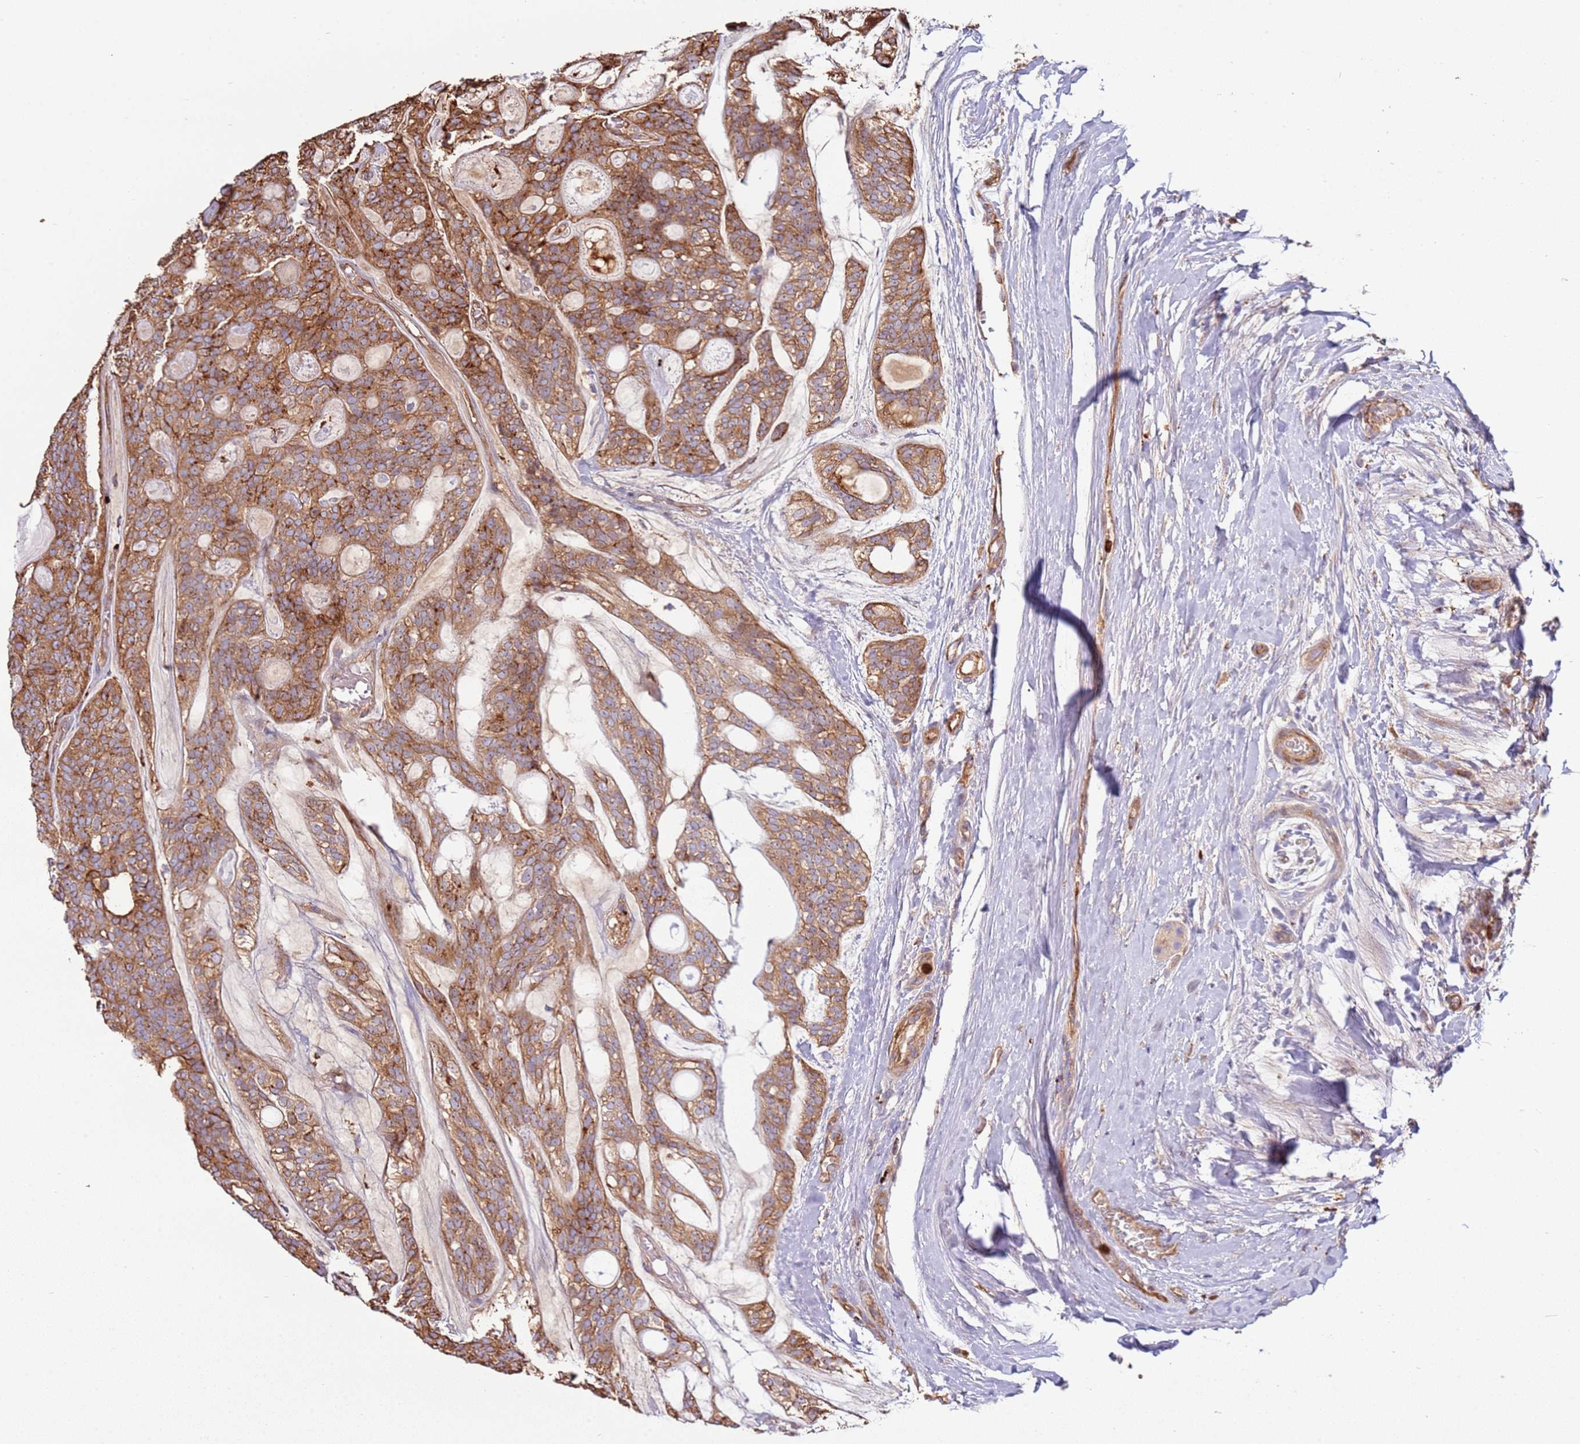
{"staining": {"intensity": "moderate", "quantity": ">75%", "location": "cytoplasmic/membranous"}, "tissue": "head and neck cancer", "cell_type": "Tumor cells", "image_type": "cancer", "snomed": [{"axis": "morphology", "description": "Adenocarcinoma, NOS"}, {"axis": "topography", "description": "Head-Neck"}], "caption": "DAB immunohistochemical staining of human head and neck adenocarcinoma demonstrates moderate cytoplasmic/membranous protein staining in about >75% of tumor cells. (DAB IHC, brown staining for protein, blue staining for nuclei).", "gene": "NDUFAF4", "patient": {"sex": "male", "age": 66}}